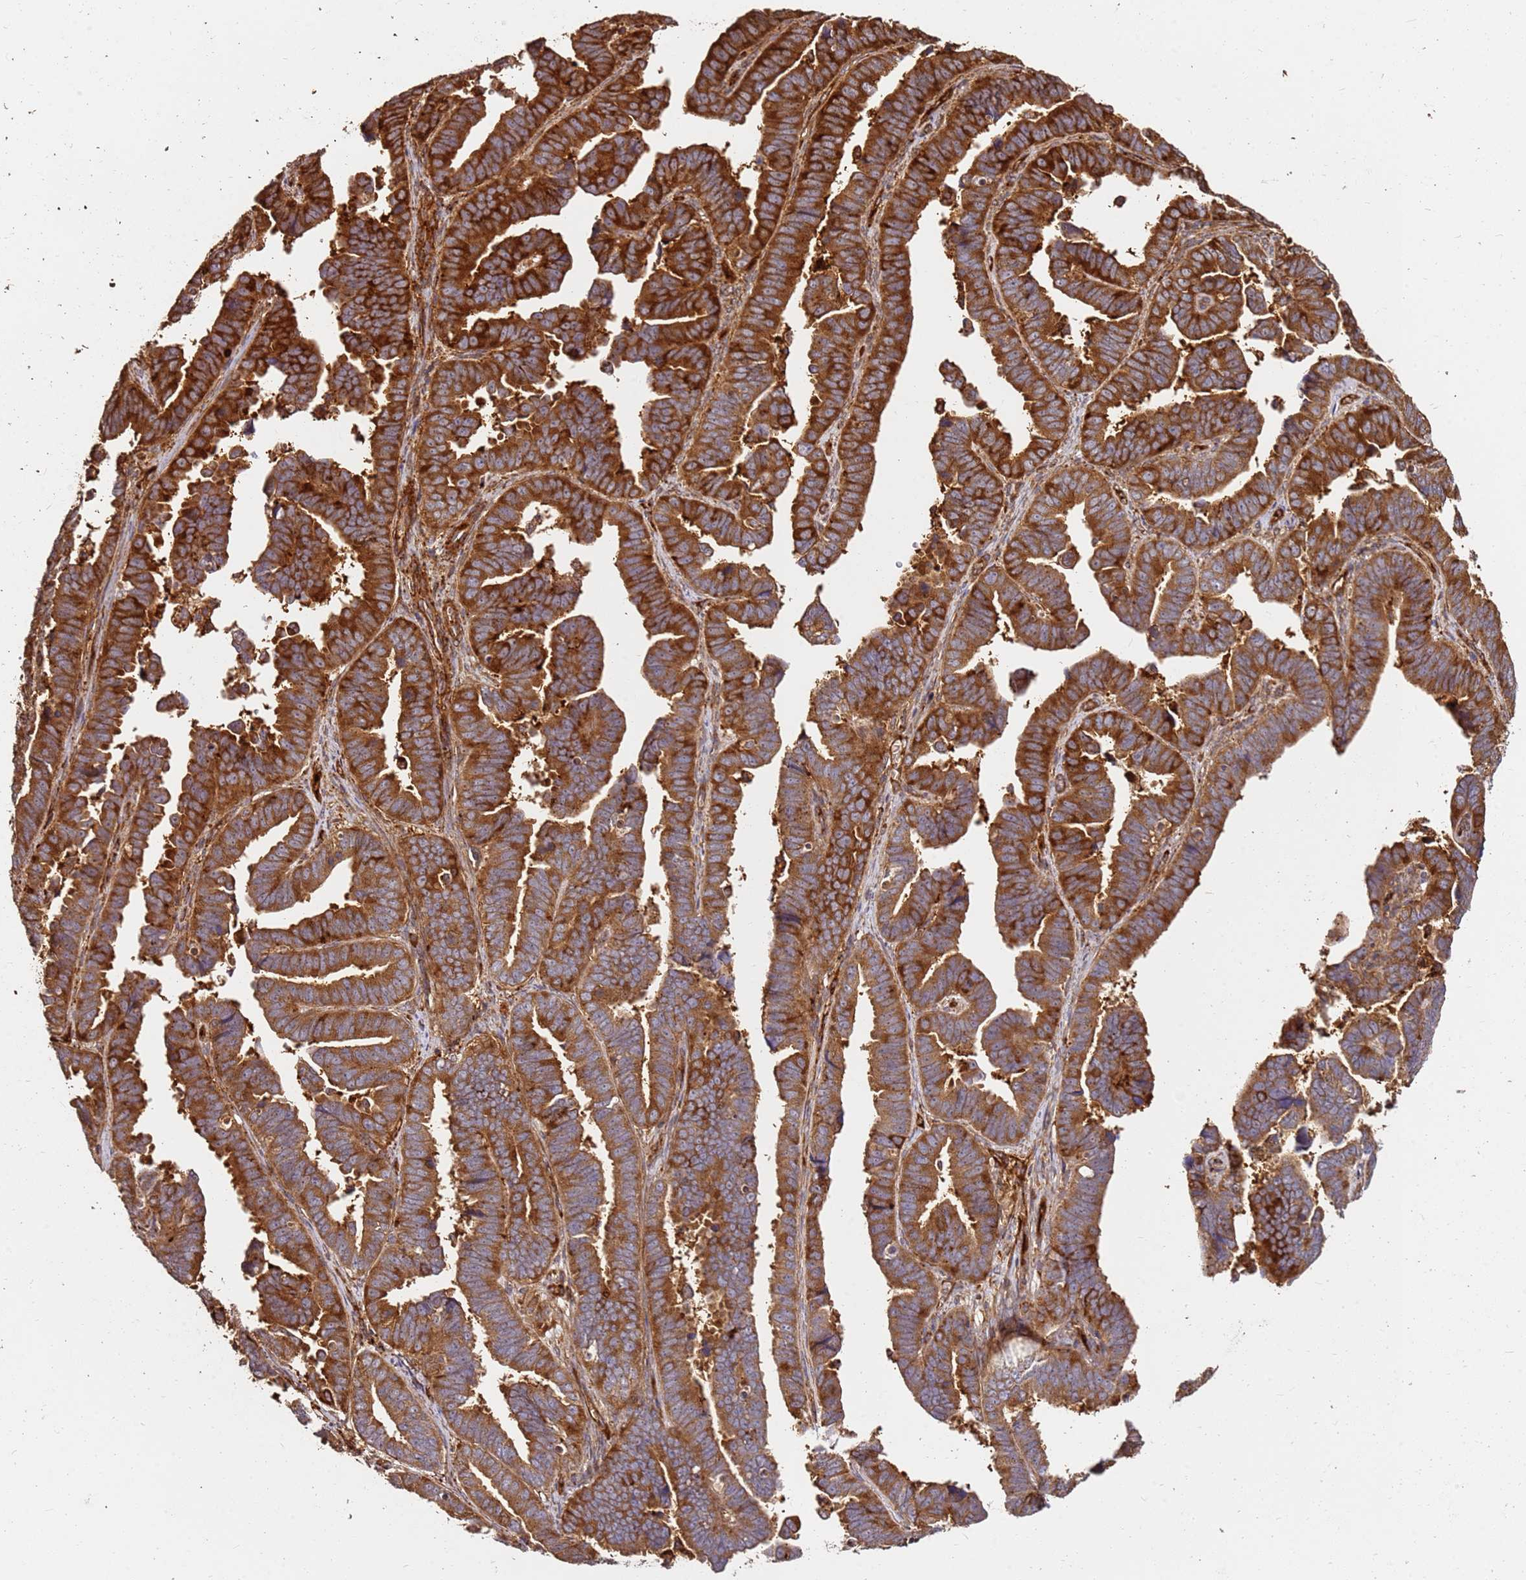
{"staining": {"intensity": "strong", "quantity": ">75%", "location": "cytoplasmic/membranous"}, "tissue": "endometrial cancer", "cell_type": "Tumor cells", "image_type": "cancer", "snomed": [{"axis": "morphology", "description": "Adenocarcinoma, NOS"}, {"axis": "topography", "description": "Endometrium"}], "caption": "Endometrial adenocarcinoma stained with a protein marker demonstrates strong staining in tumor cells.", "gene": "DVL3", "patient": {"sex": "female", "age": 75}}